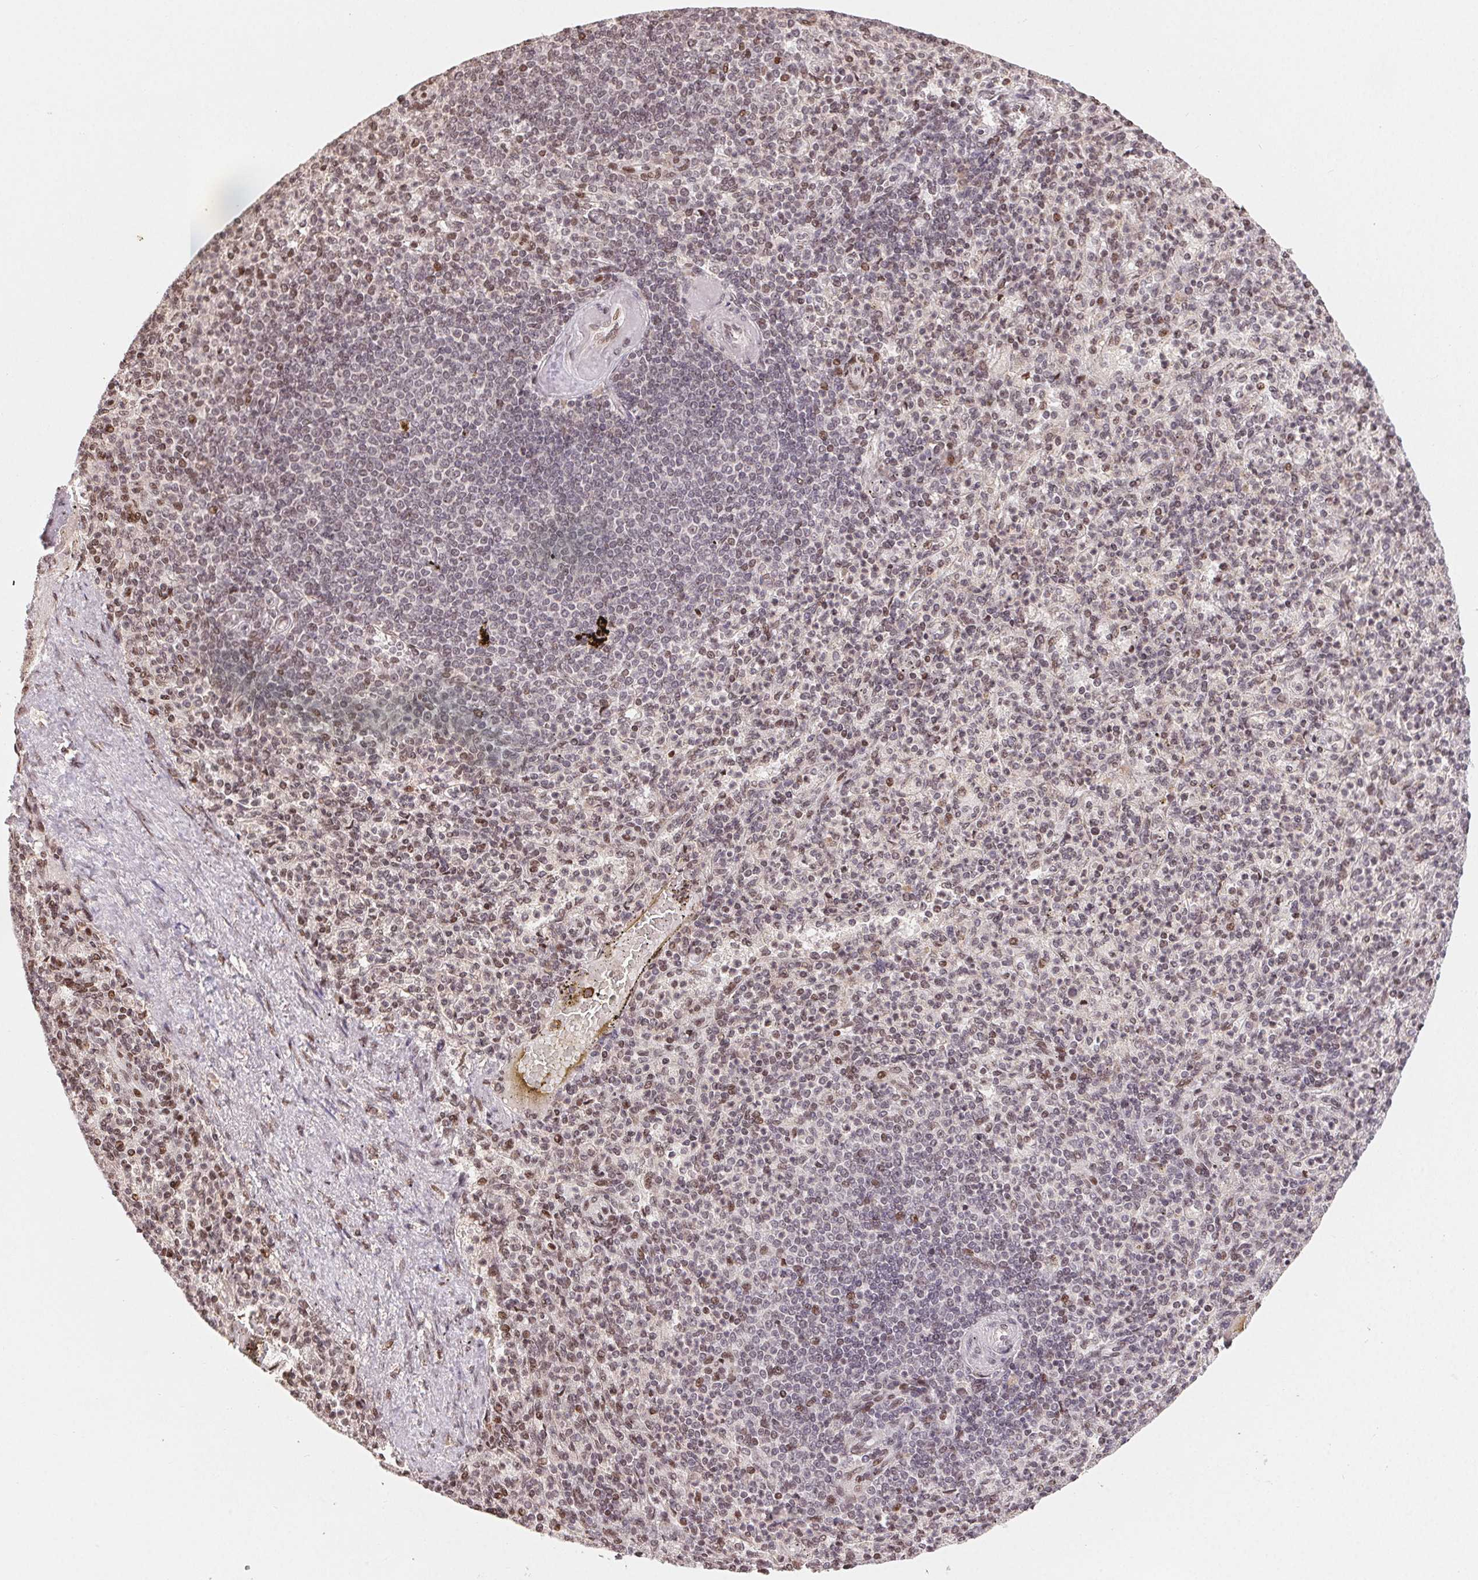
{"staining": {"intensity": "weak", "quantity": "25%-75%", "location": "nuclear"}, "tissue": "spleen", "cell_type": "Cells in red pulp", "image_type": "normal", "snomed": [{"axis": "morphology", "description": "Normal tissue, NOS"}, {"axis": "topography", "description": "Spleen"}], "caption": "This image demonstrates unremarkable spleen stained with immunohistochemistry to label a protein in brown. The nuclear of cells in red pulp show weak positivity for the protein. Nuclei are counter-stained blue.", "gene": "MAPKAPK2", "patient": {"sex": "female", "age": 74}}